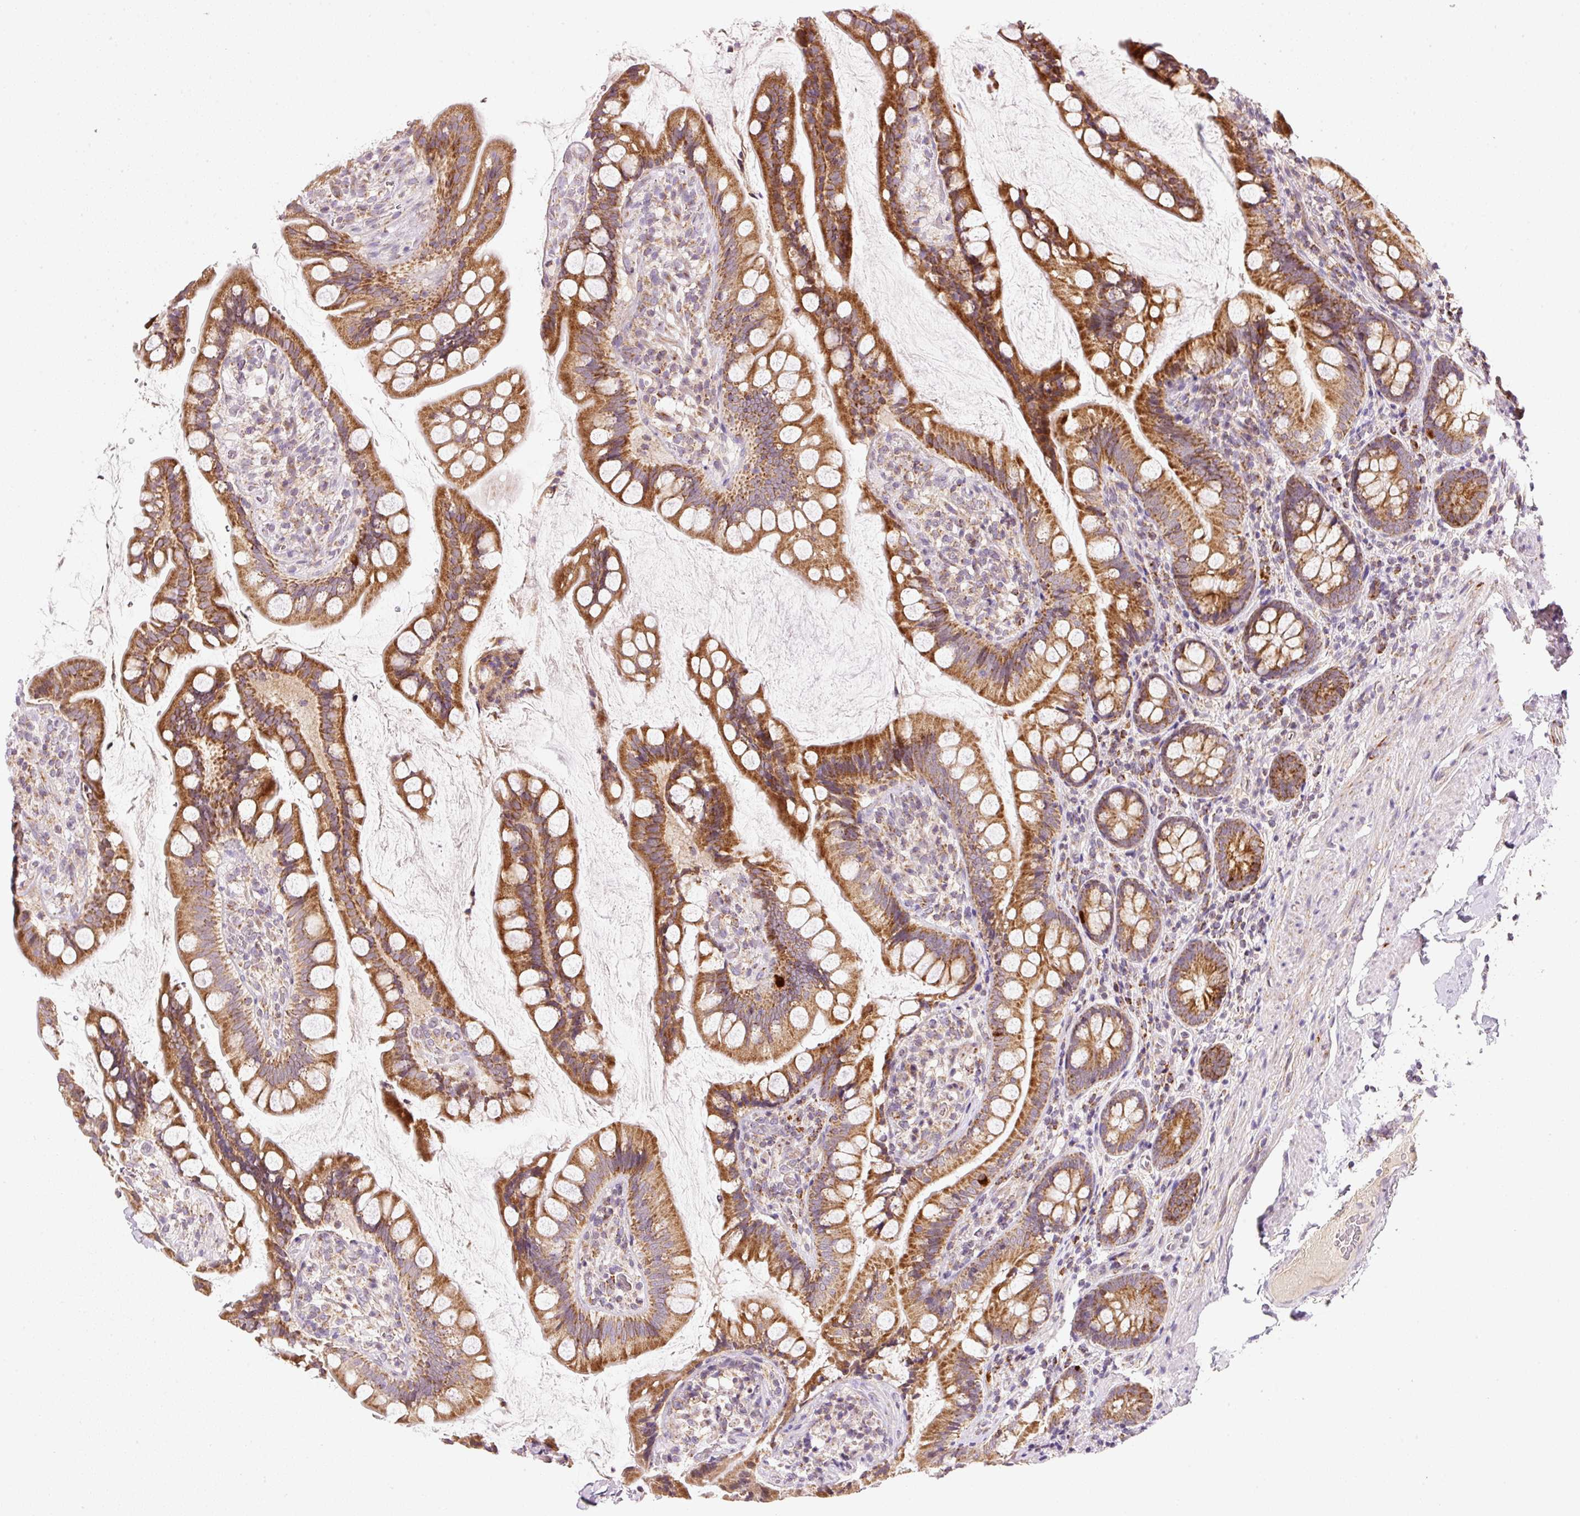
{"staining": {"intensity": "moderate", "quantity": ">75%", "location": "cytoplasmic/membranous"}, "tissue": "small intestine", "cell_type": "Glandular cells", "image_type": "normal", "snomed": [{"axis": "morphology", "description": "Normal tissue, NOS"}, {"axis": "topography", "description": "Small intestine"}], "caption": "About >75% of glandular cells in normal human small intestine show moderate cytoplasmic/membranous protein positivity as visualized by brown immunohistochemical staining.", "gene": "FAM78B", "patient": {"sex": "male", "age": 70}}